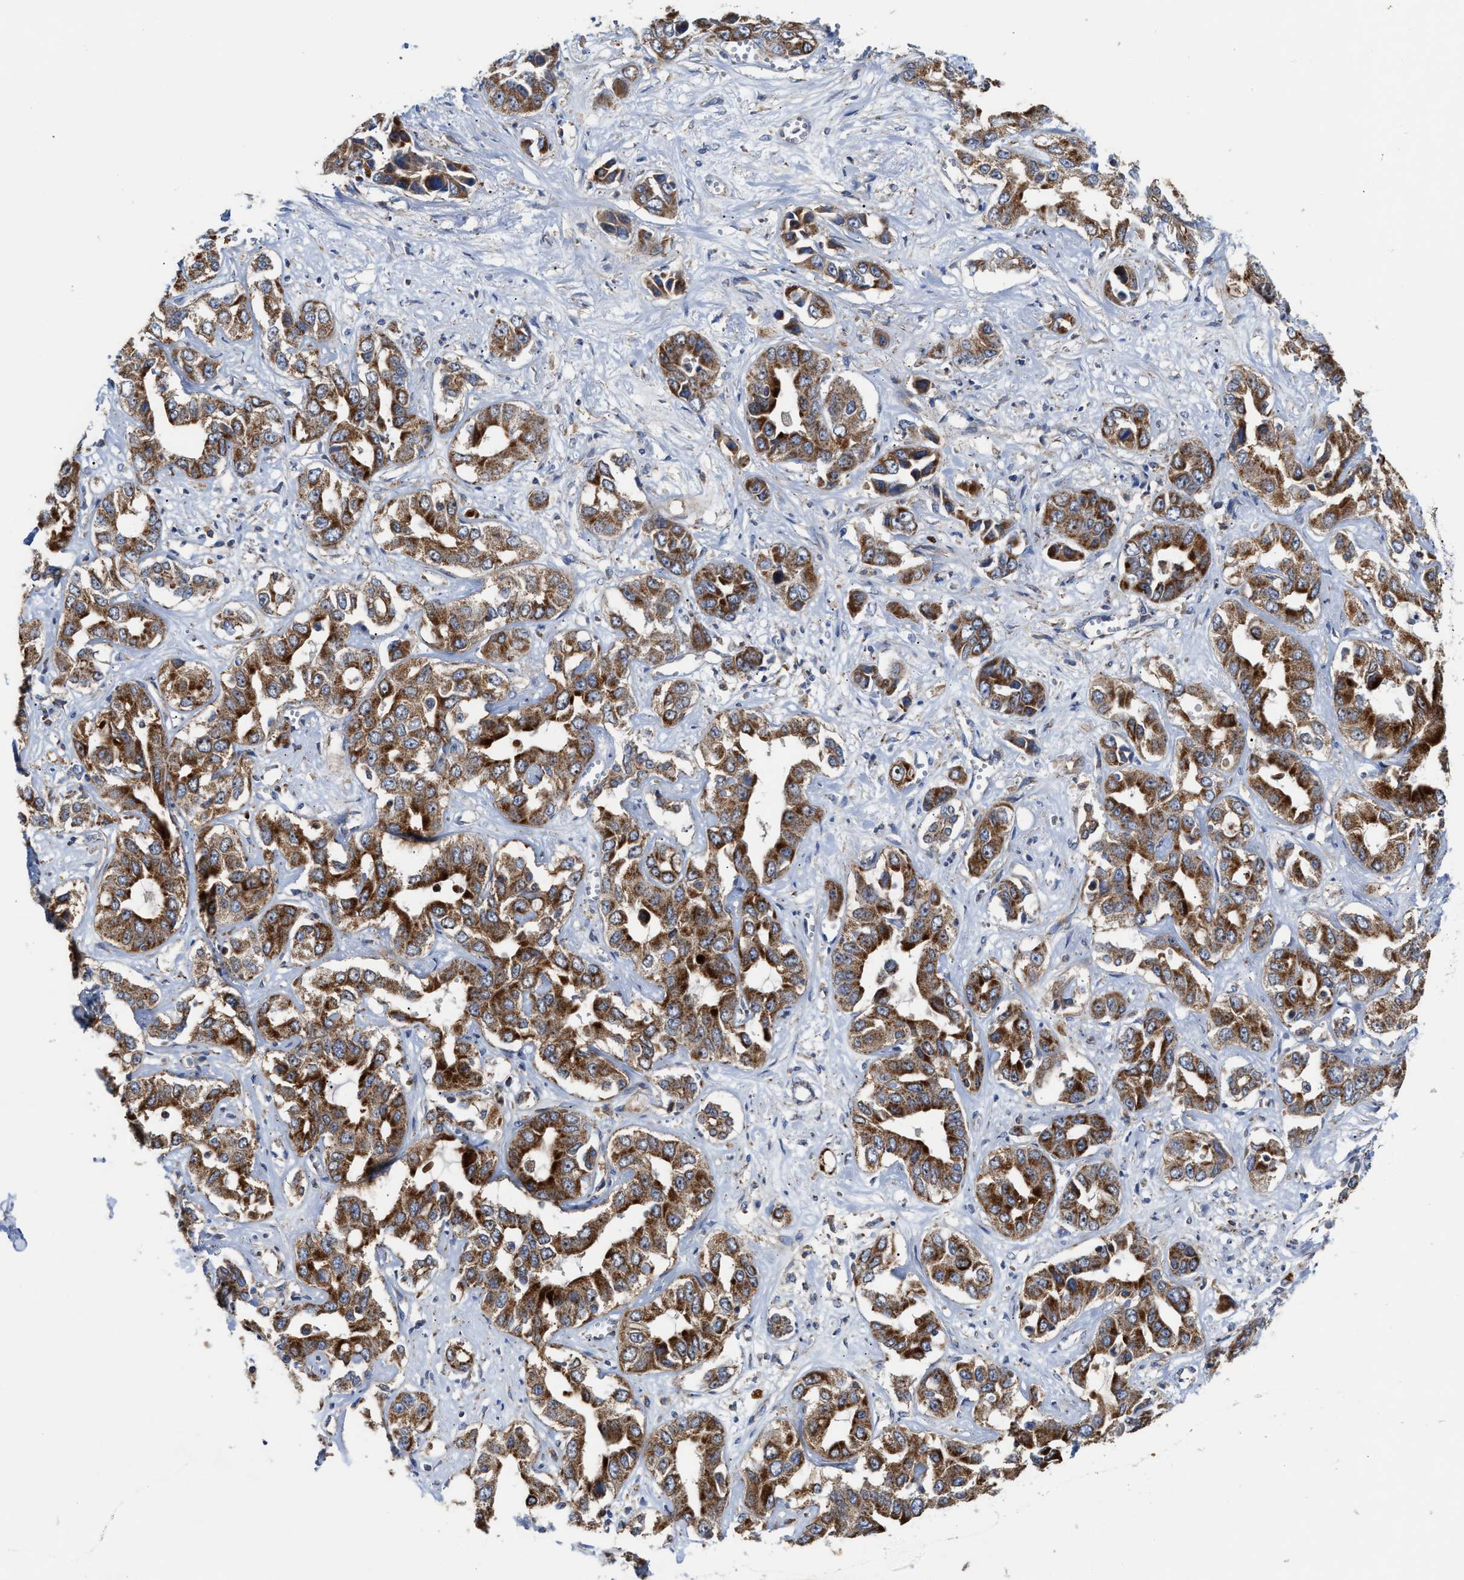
{"staining": {"intensity": "strong", "quantity": ">75%", "location": "cytoplasmic/membranous"}, "tissue": "liver cancer", "cell_type": "Tumor cells", "image_type": "cancer", "snomed": [{"axis": "morphology", "description": "Cholangiocarcinoma"}, {"axis": "topography", "description": "Liver"}], "caption": "Immunohistochemical staining of human liver cancer (cholangiocarcinoma) demonstrates high levels of strong cytoplasmic/membranous protein positivity in about >75% of tumor cells. (DAB IHC, brown staining for protein, blue staining for nuclei).", "gene": "MECR", "patient": {"sex": "female", "age": 52}}